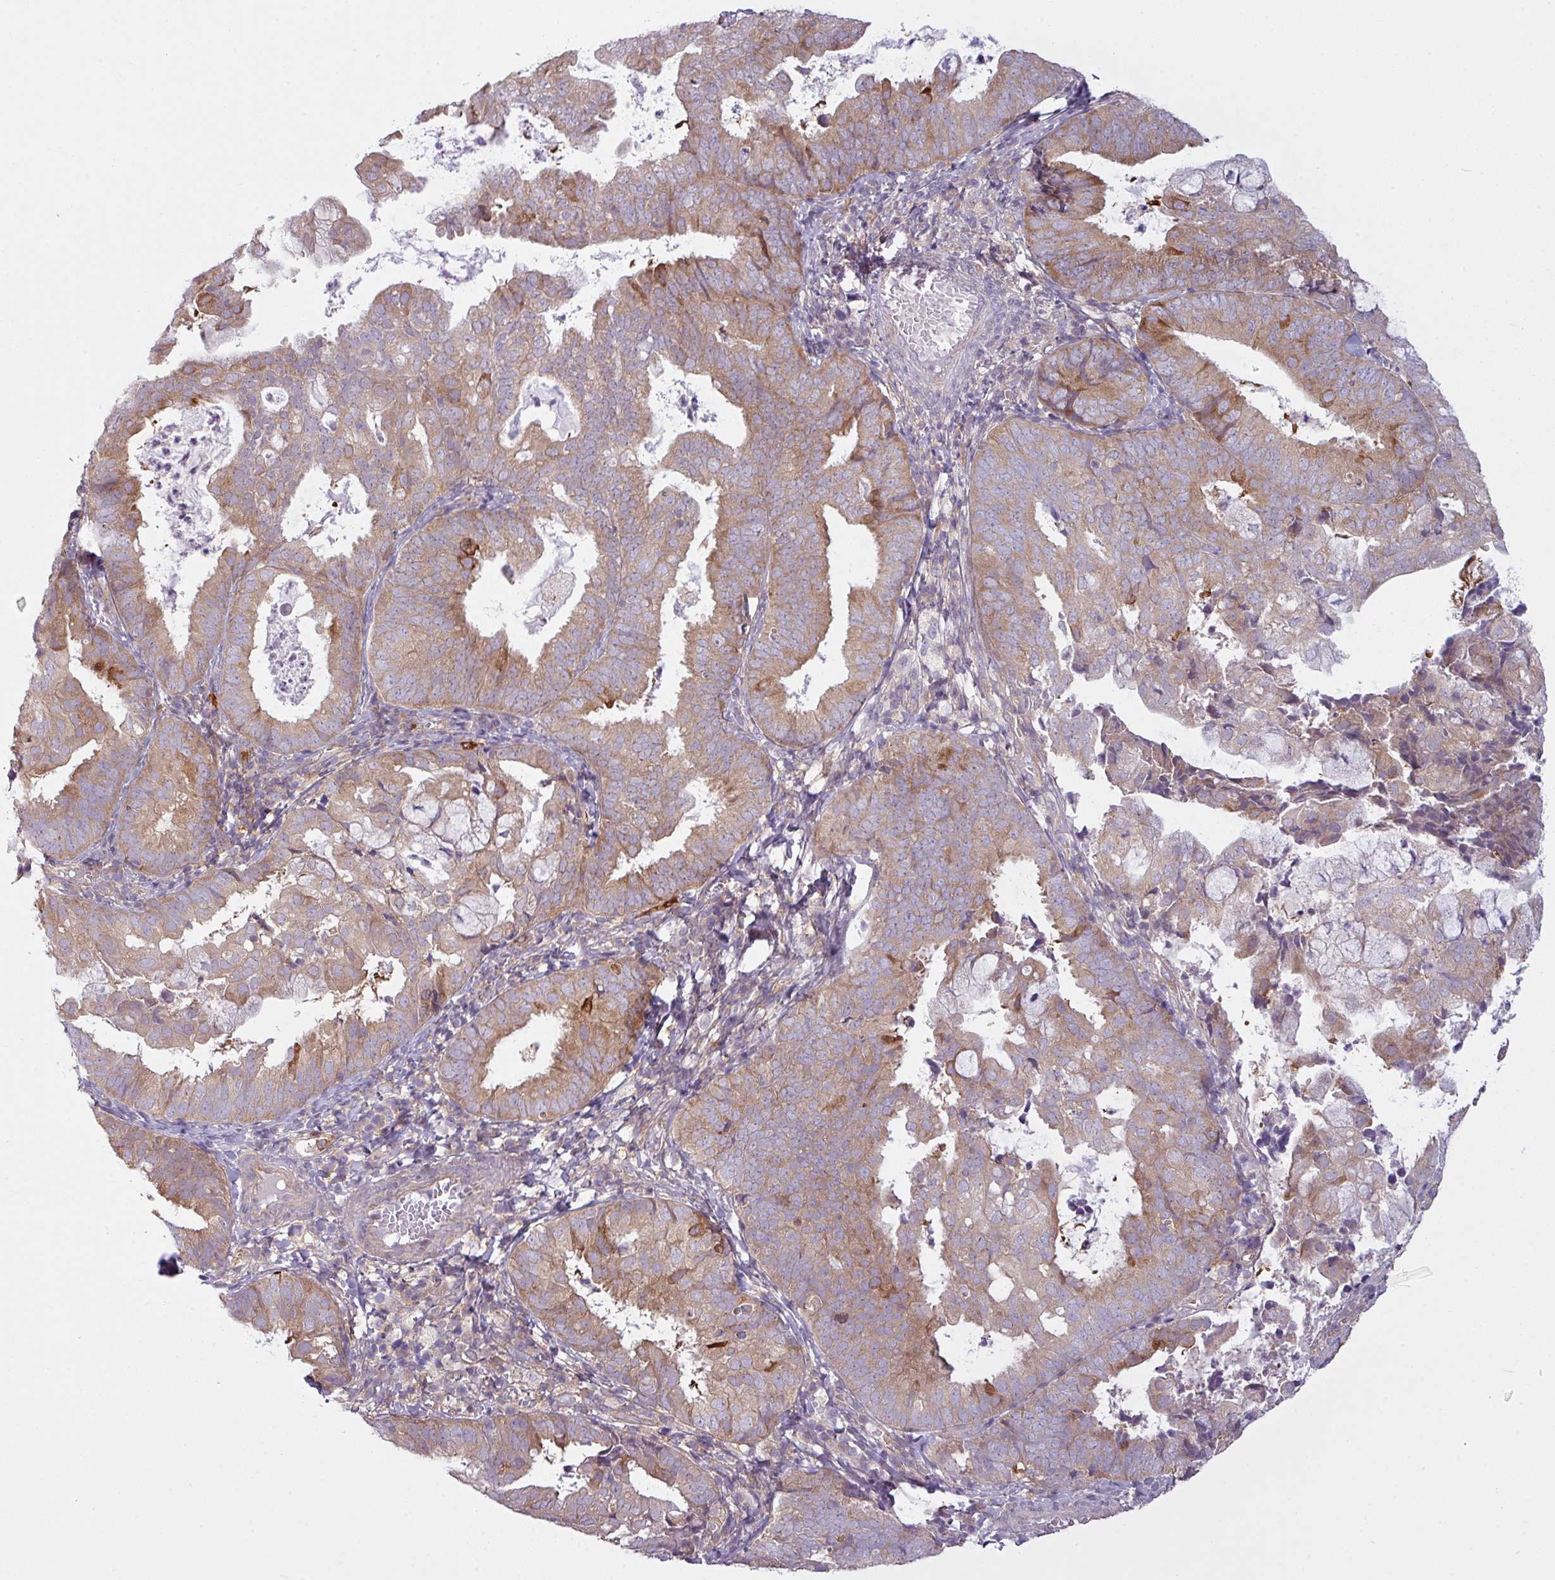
{"staining": {"intensity": "moderate", "quantity": "25%-75%", "location": "cytoplasmic/membranous"}, "tissue": "endometrial cancer", "cell_type": "Tumor cells", "image_type": "cancer", "snomed": [{"axis": "morphology", "description": "Adenocarcinoma, NOS"}, {"axis": "topography", "description": "Endometrium"}], "caption": "Adenocarcinoma (endometrial) stained with immunohistochemistry (IHC) reveals moderate cytoplasmic/membranous staining in about 25%-75% of tumor cells.", "gene": "CAMK2B", "patient": {"sex": "female", "age": 80}}